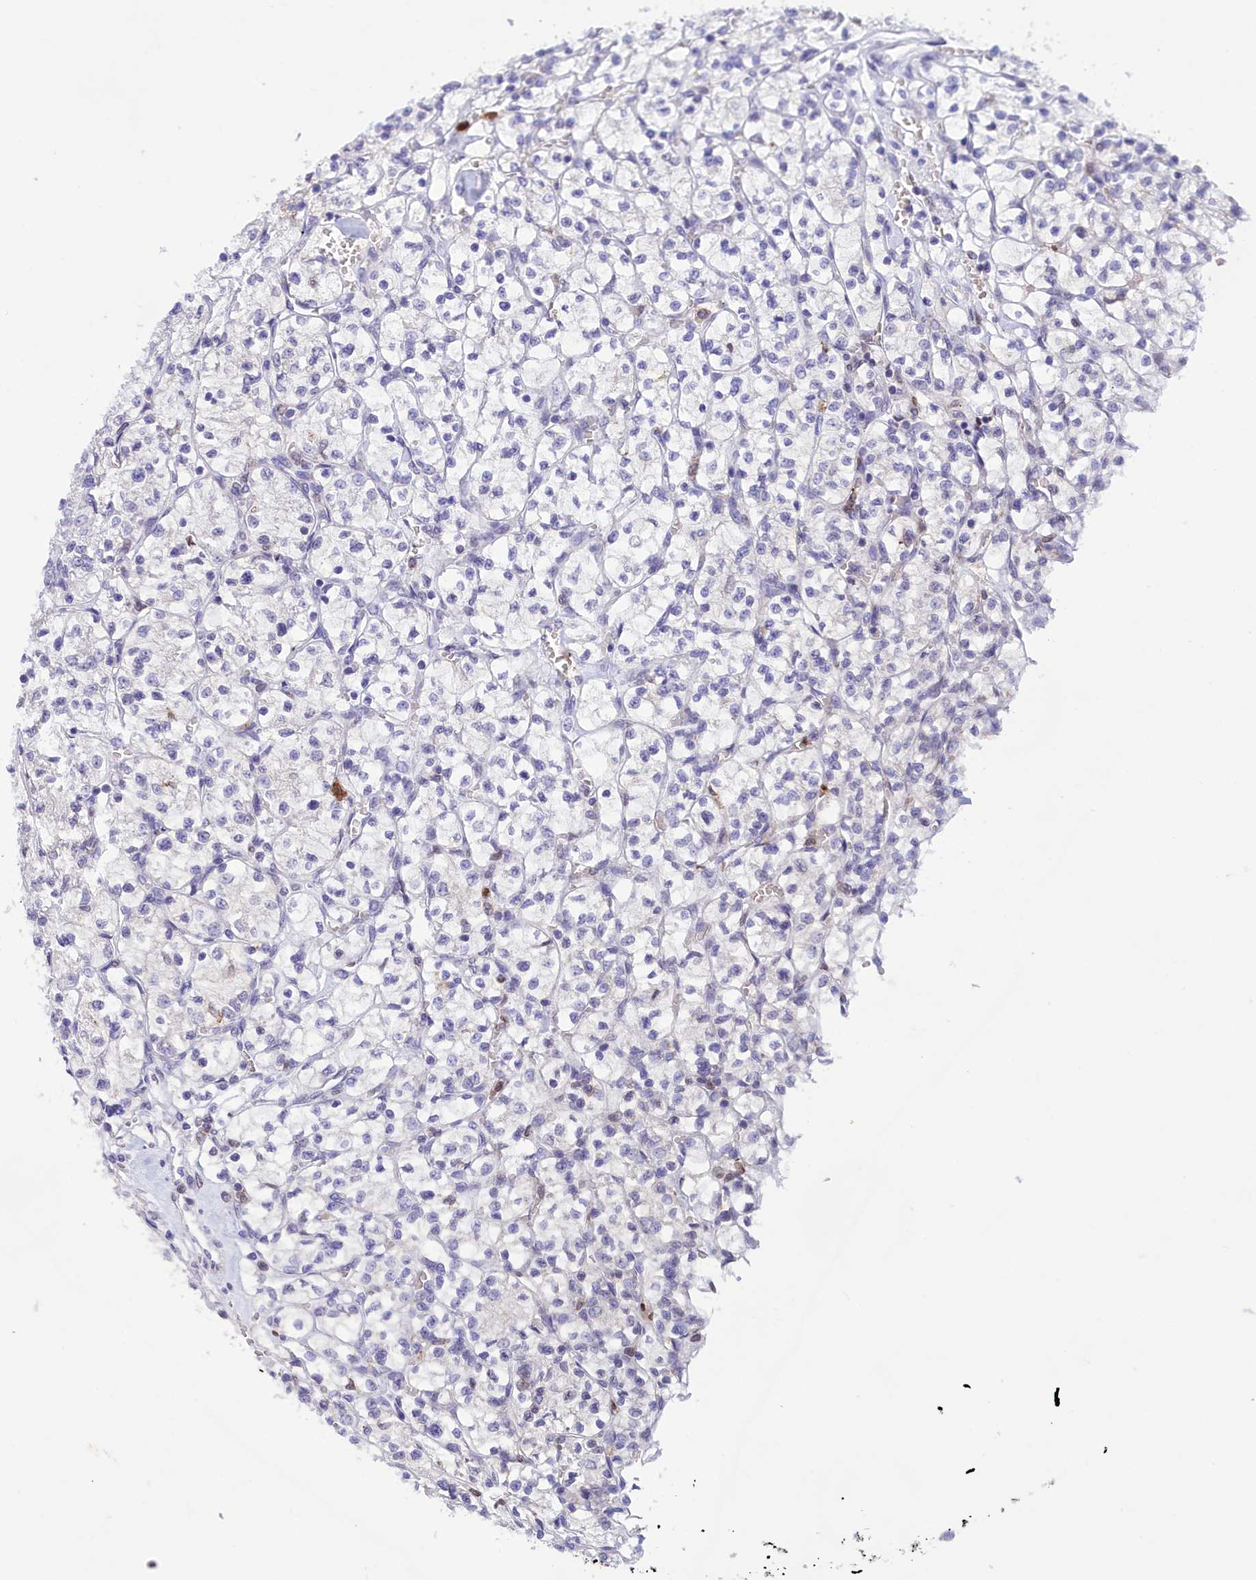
{"staining": {"intensity": "negative", "quantity": "none", "location": "none"}, "tissue": "renal cancer", "cell_type": "Tumor cells", "image_type": "cancer", "snomed": [{"axis": "morphology", "description": "Adenocarcinoma, NOS"}, {"axis": "topography", "description": "Kidney"}], "caption": "The micrograph demonstrates no staining of tumor cells in renal adenocarcinoma.", "gene": "PKHD1L1", "patient": {"sex": "female", "age": 64}}